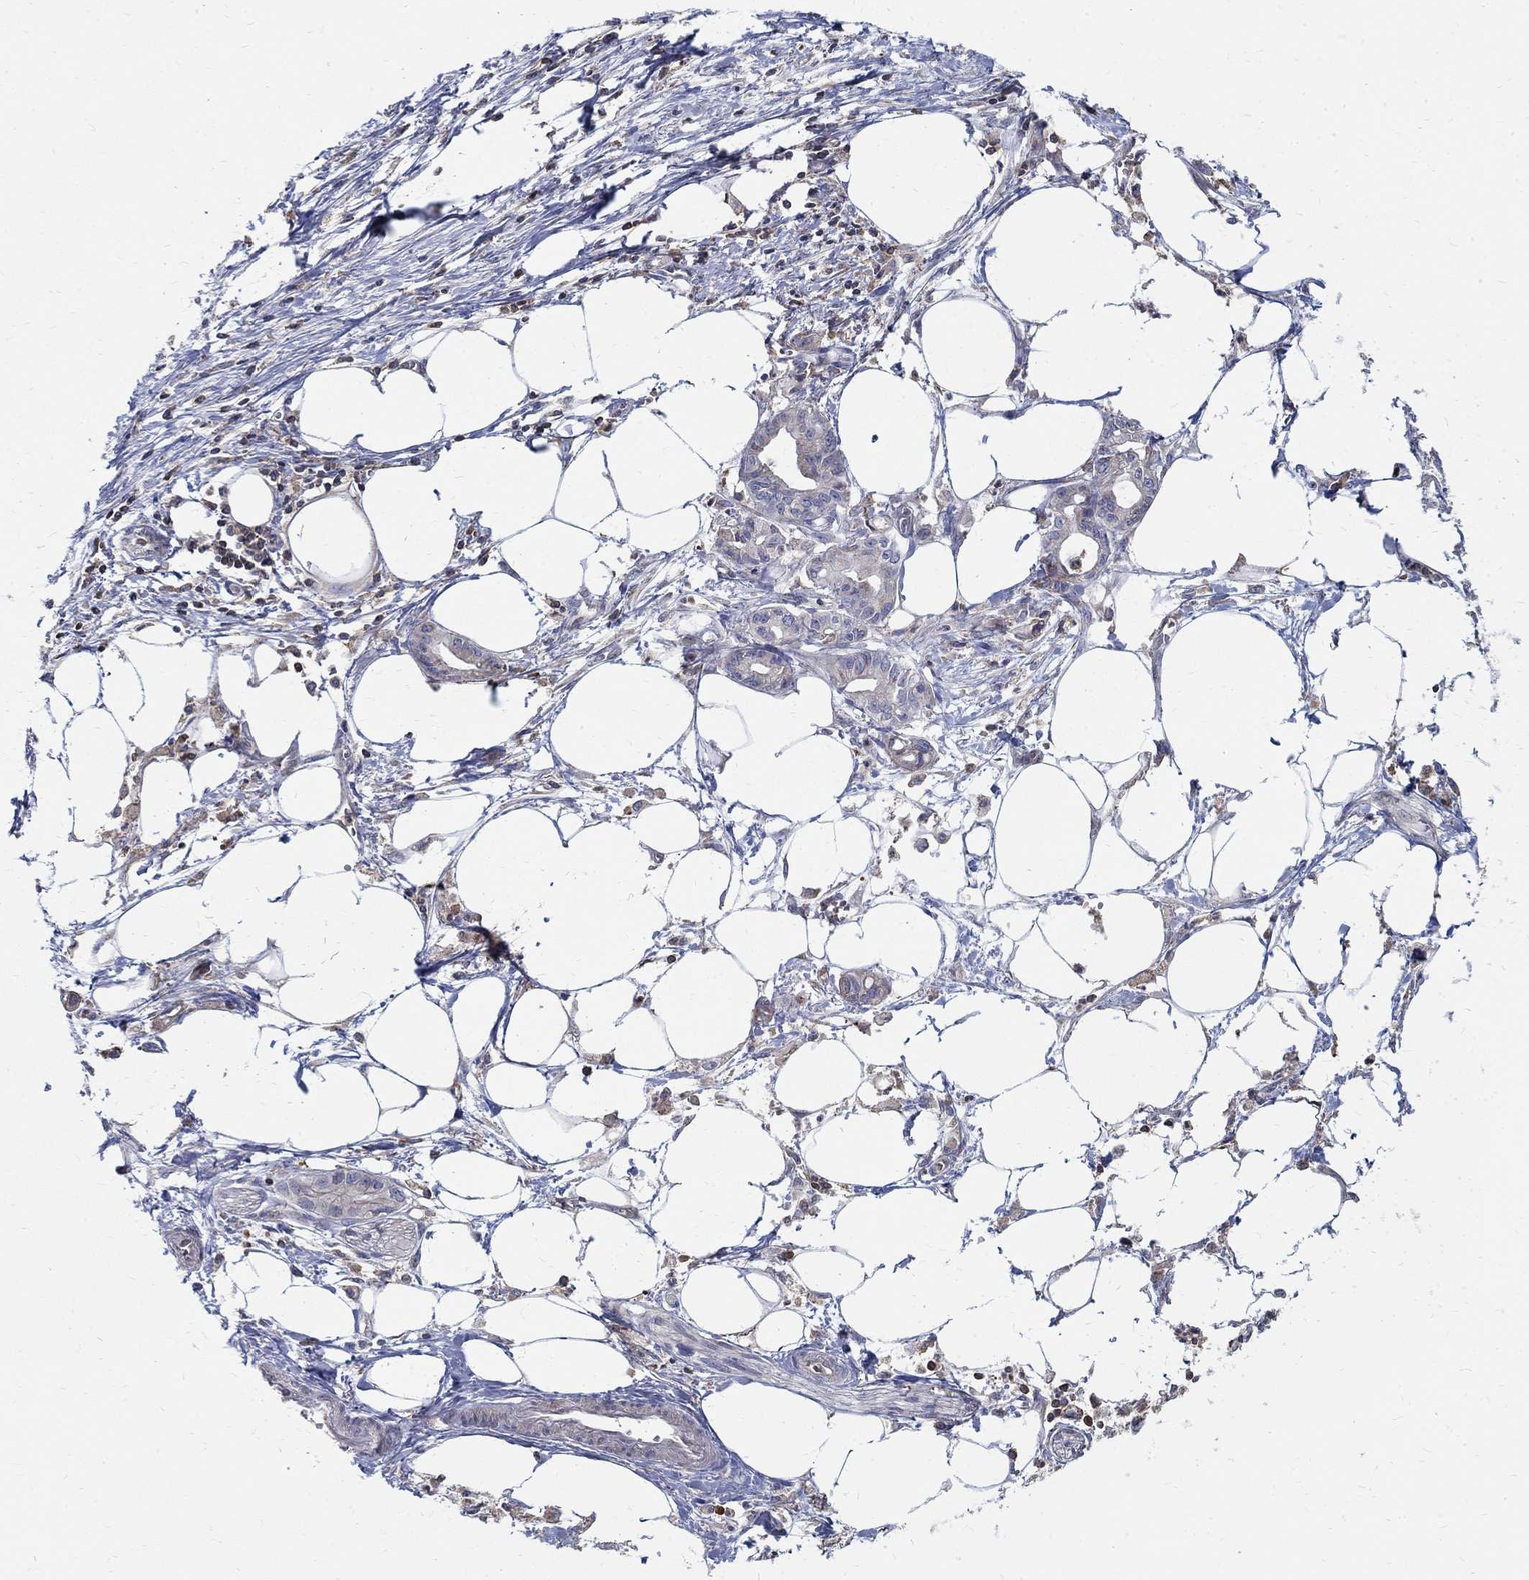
{"staining": {"intensity": "negative", "quantity": "none", "location": "none"}, "tissue": "pancreatic cancer", "cell_type": "Tumor cells", "image_type": "cancer", "snomed": [{"axis": "morphology", "description": "Adenocarcinoma, NOS"}, {"axis": "topography", "description": "Pancreas"}], "caption": "This is an IHC histopathology image of human pancreatic cancer (adenocarcinoma). There is no staining in tumor cells.", "gene": "AGAP2", "patient": {"sex": "male", "age": 71}}